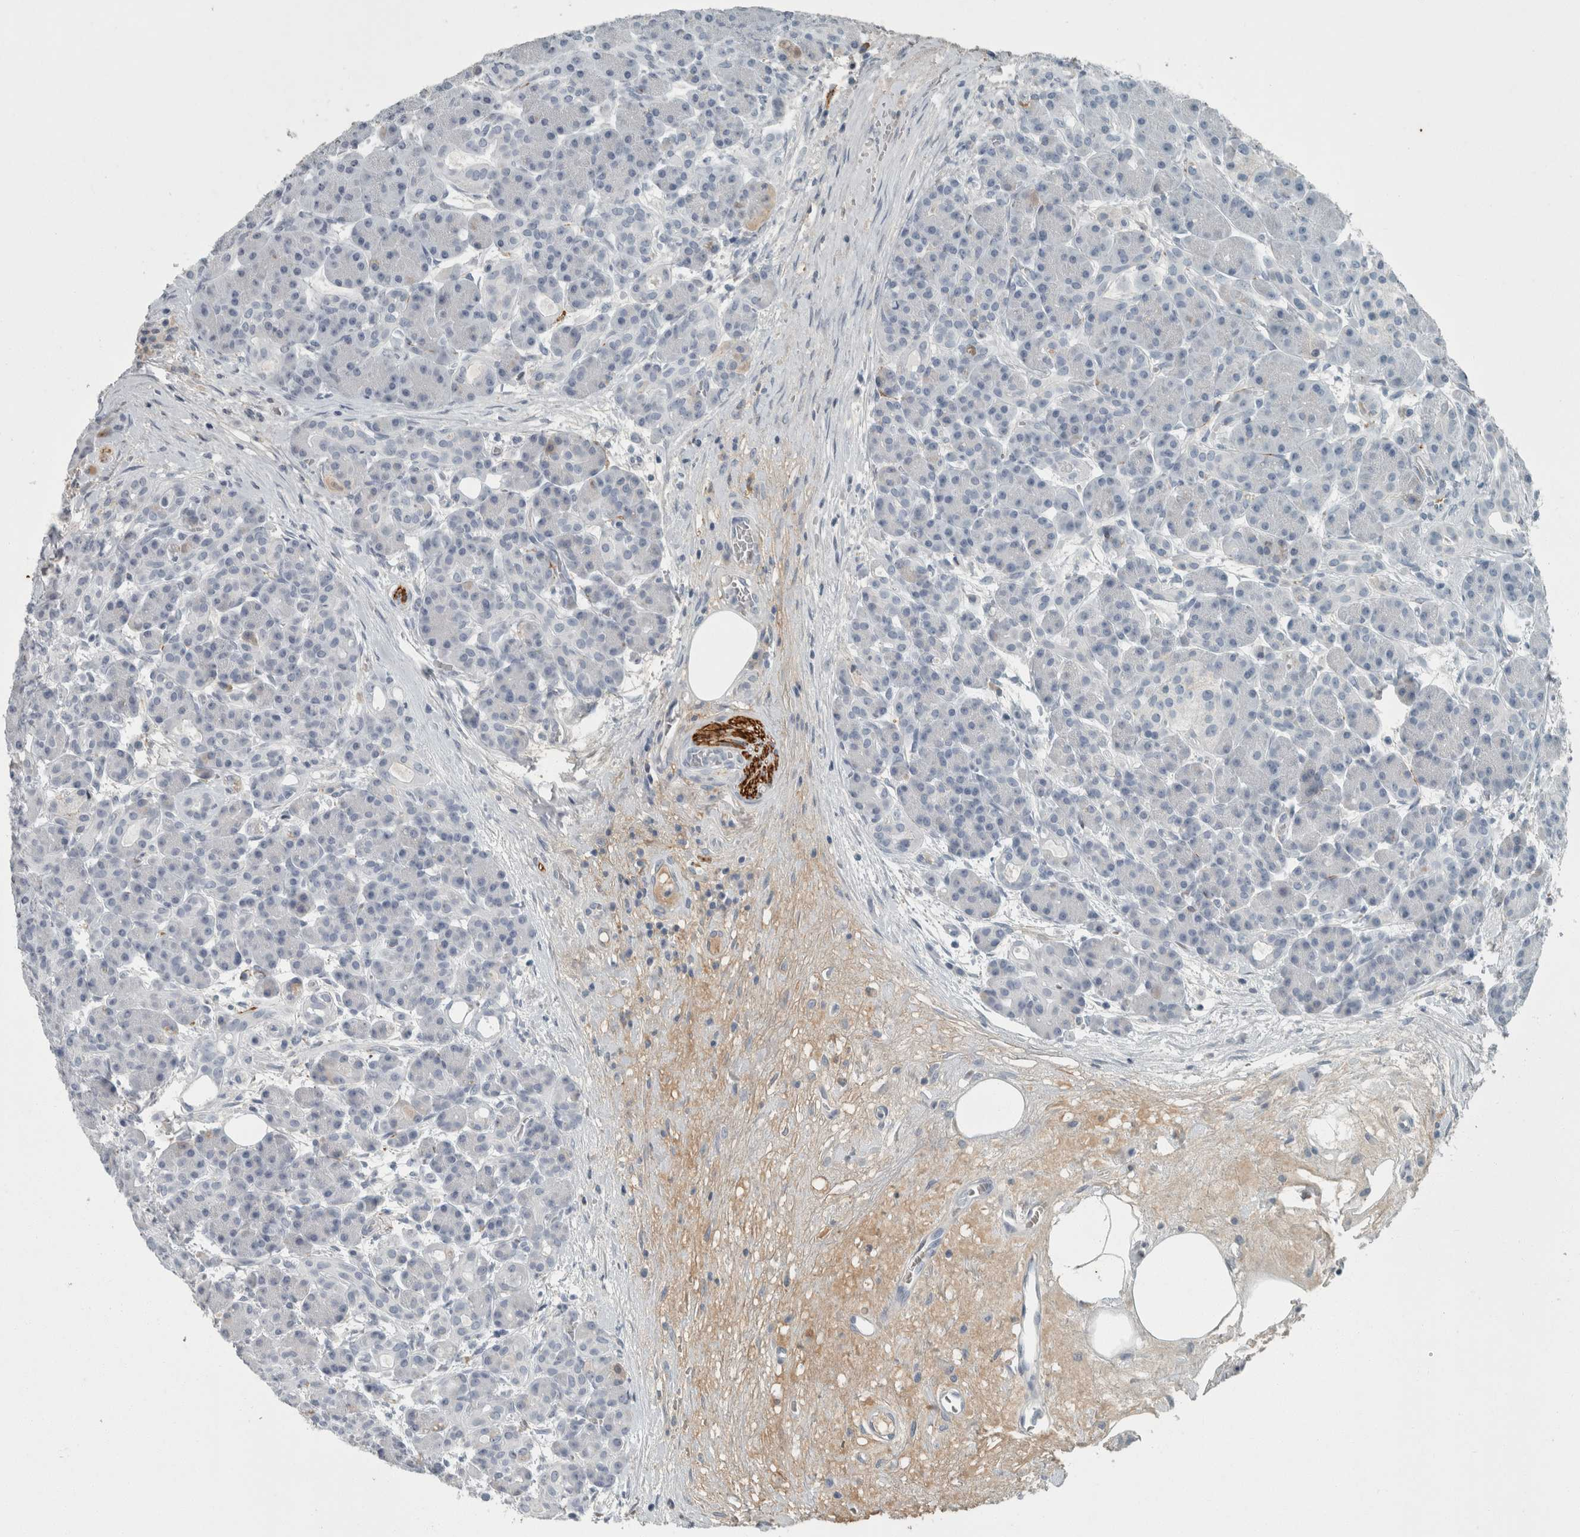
{"staining": {"intensity": "negative", "quantity": "none", "location": "none"}, "tissue": "pancreas", "cell_type": "Exocrine glandular cells", "image_type": "normal", "snomed": [{"axis": "morphology", "description": "Normal tissue, NOS"}, {"axis": "topography", "description": "Pancreas"}], "caption": "A high-resolution histopathology image shows immunohistochemistry (IHC) staining of benign pancreas, which demonstrates no significant expression in exocrine glandular cells. Nuclei are stained in blue.", "gene": "CHL1", "patient": {"sex": "male", "age": 63}}